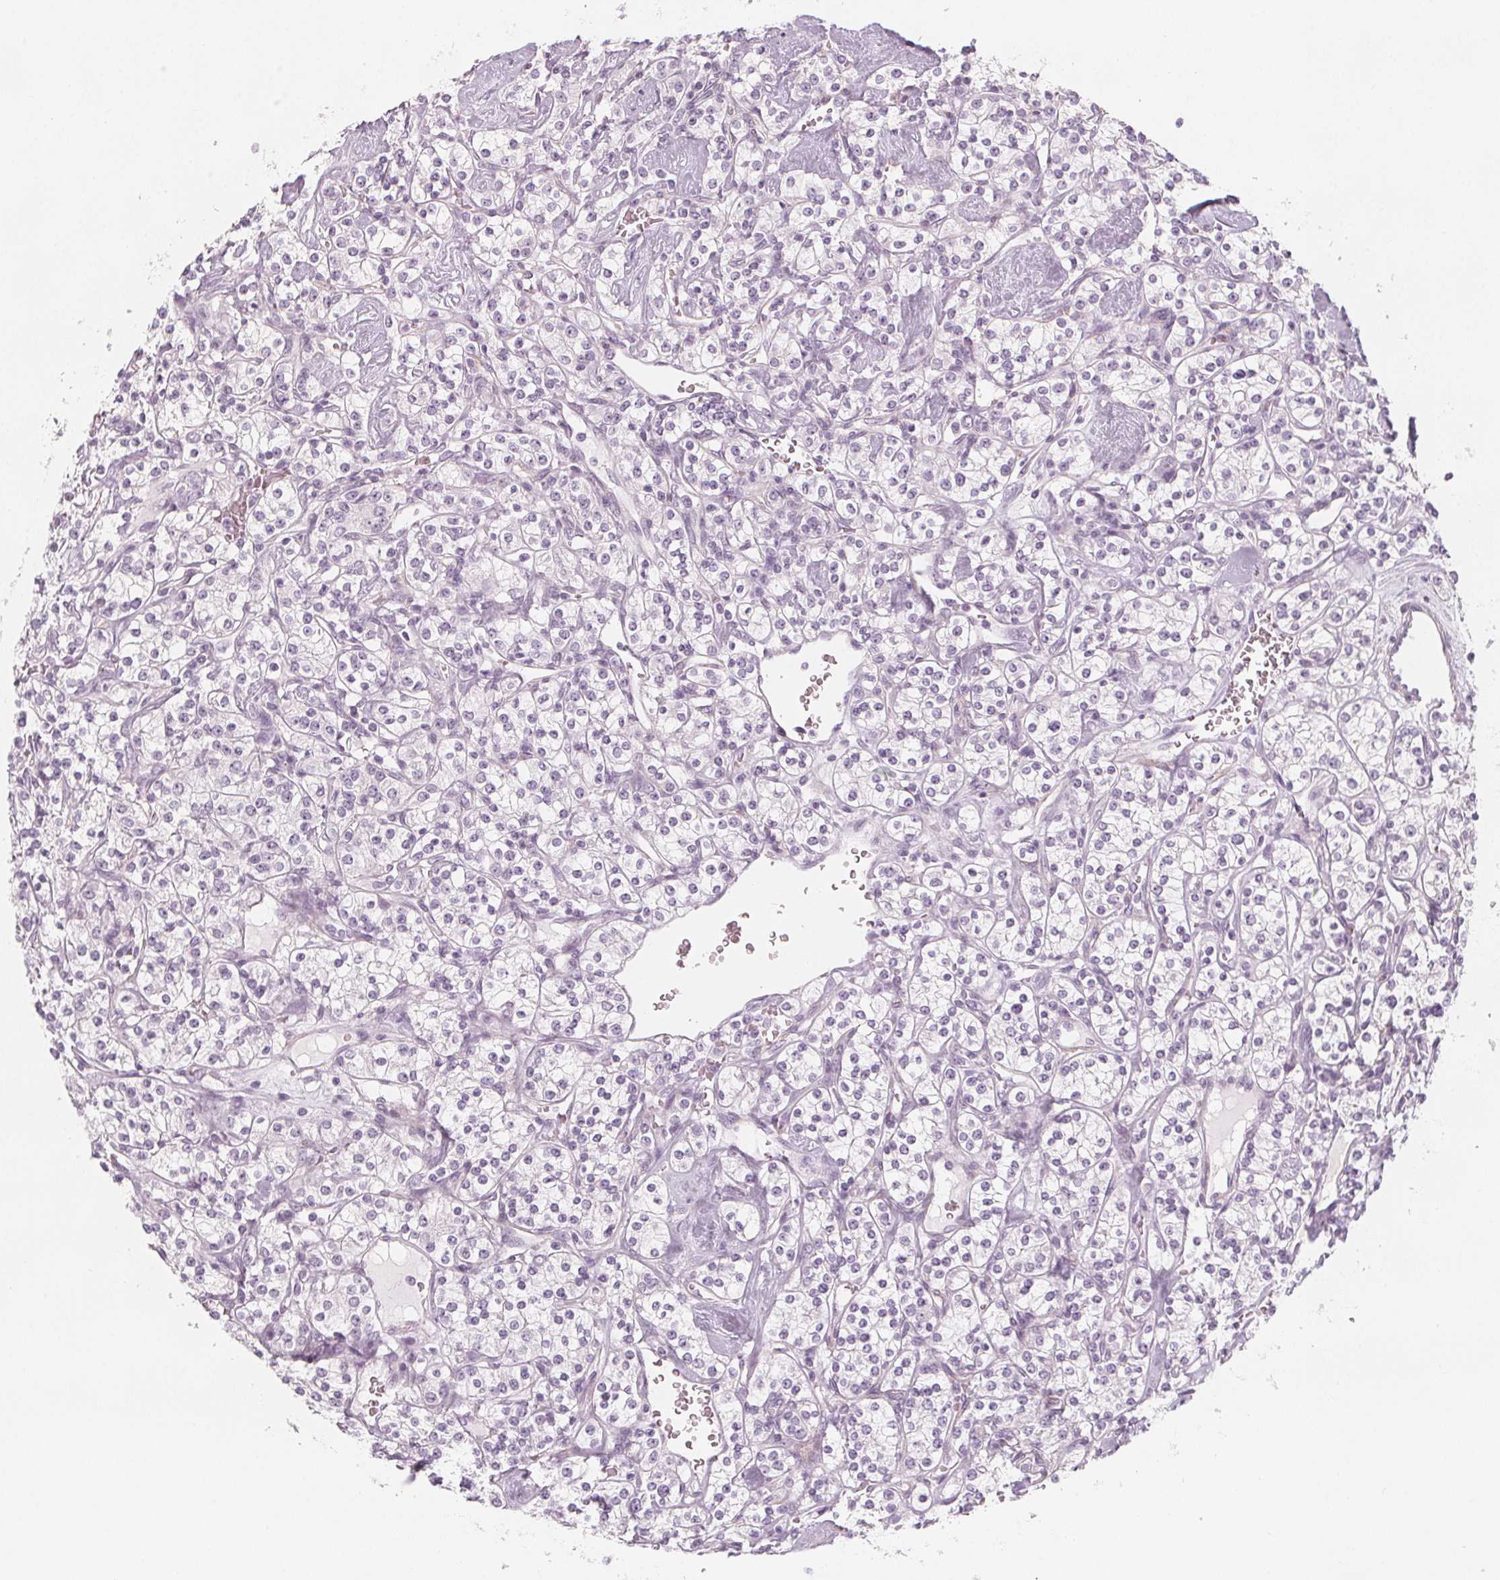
{"staining": {"intensity": "negative", "quantity": "none", "location": "none"}, "tissue": "renal cancer", "cell_type": "Tumor cells", "image_type": "cancer", "snomed": [{"axis": "morphology", "description": "Adenocarcinoma, NOS"}, {"axis": "topography", "description": "Kidney"}], "caption": "The histopathology image reveals no staining of tumor cells in renal adenocarcinoma.", "gene": "MAP1A", "patient": {"sex": "male", "age": 77}}